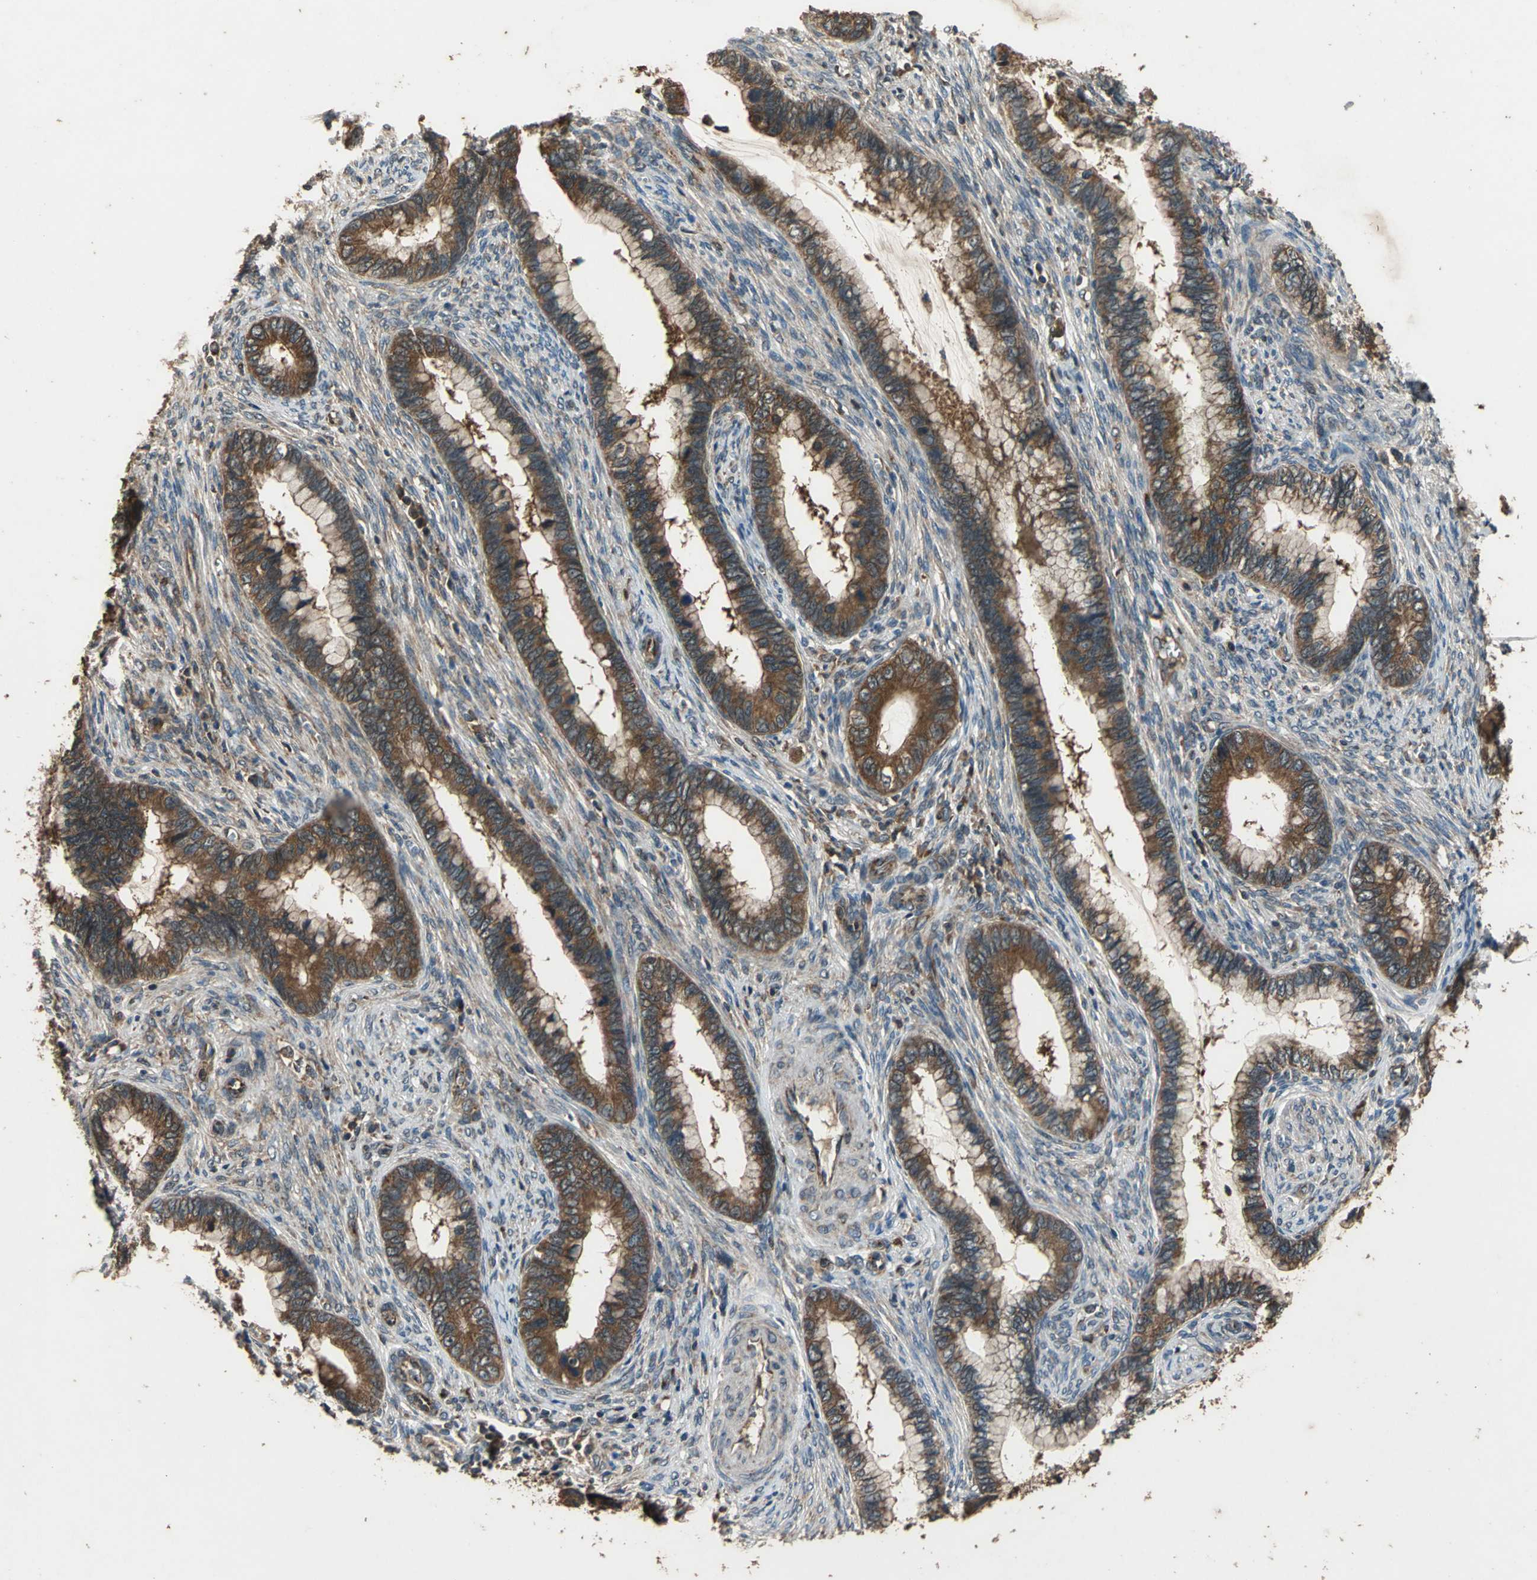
{"staining": {"intensity": "strong", "quantity": ">75%", "location": "cytoplasmic/membranous"}, "tissue": "cervical cancer", "cell_type": "Tumor cells", "image_type": "cancer", "snomed": [{"axis": "morphology", "description": "Adenocarcinoma, NOS"}, {"axis": "topography", "description": "Cervix"}], "caption": "Strong cytoplasmic/membranous positivity is present in about >75% of tumor cells in cervical adenocarcinoma.", "gene": "ZNF608", "patient": {"sex": "female", "age": 44}}